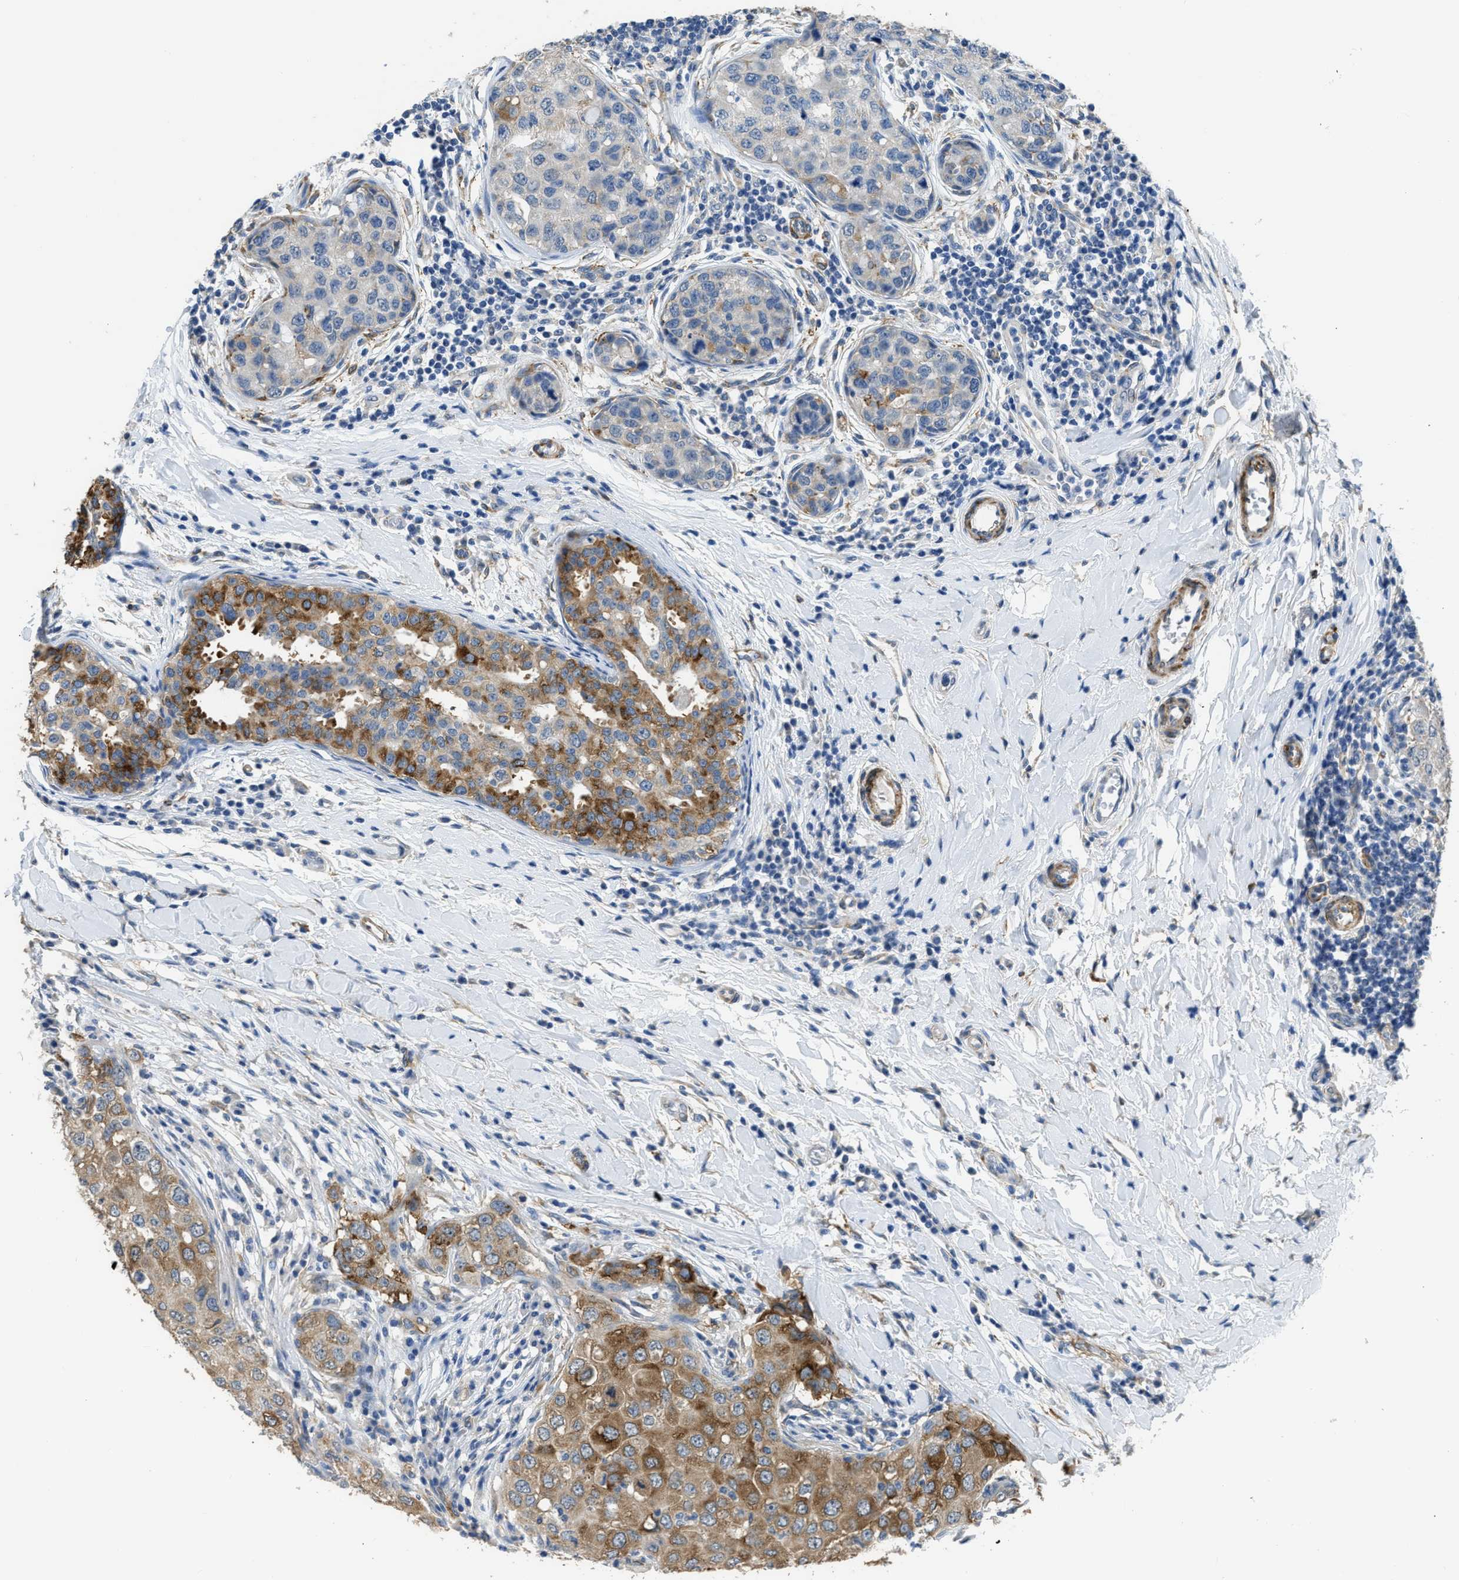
{"staining": {"intensity": "moderate", "quantity": ">75%", "location": "cytoplasmic/membranous"}, "tissue": "breast cancer", "cell_type": "Tumor cells", "image_type": "cancer", "snomed": [{"axis": "morphology", "description": "Duct carcinoma"}, {"axis": "topography", "description": "Breast"}], "caption": "Immunohistochemistry image of neoplastic tissue: human breast invasive ductal carcinoma stained using IHC shows medium levels of moderate protein expression localized specifically in the cytoplasmic/membranous of tumor cells, appearing as a cytoplasmic/membranous brown color.", "gene": "ZSWIM5", "patient": {"sex": "female", "age": 27}}